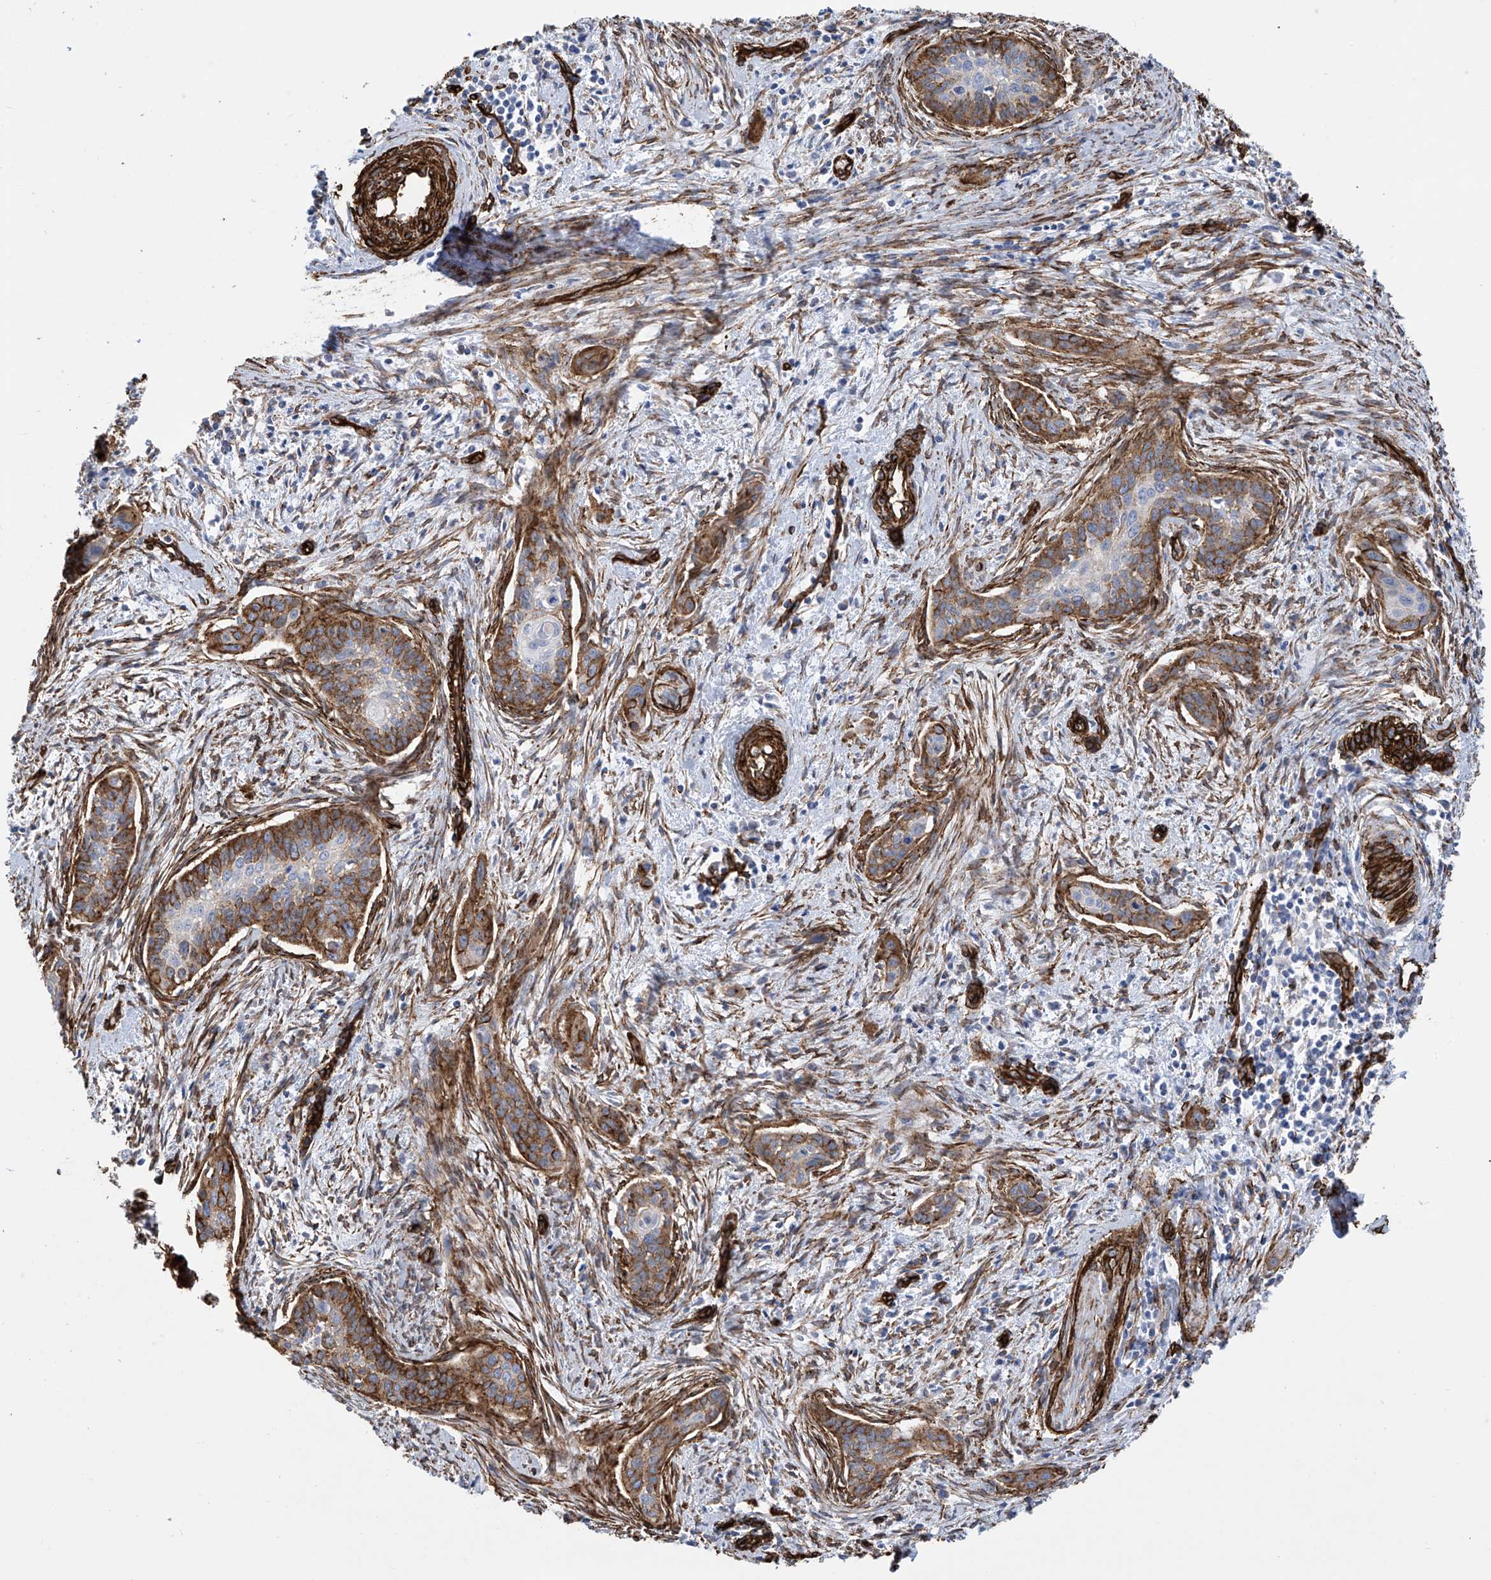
{"staining": {"intensity": "moderate", "quantity": "25%-75%", "location": "cytoplasmic/membranous"}, "tissue": "cervical cancer", "cell_type": "Tumor cells", "image_type": "cancer", "snomed": [{"axis": "morphology", "description": "Squamous cell carcinoma, NOS"}, {"axis": "topography", "description": "Cervix"}], "caption": "Cervical cancer tissue displays moderate cytoplasmic/membranous staining in about 25%-75% of tumor cells", "gene": "UBTD1", "patient": {"sex": "female", "age": 33}}